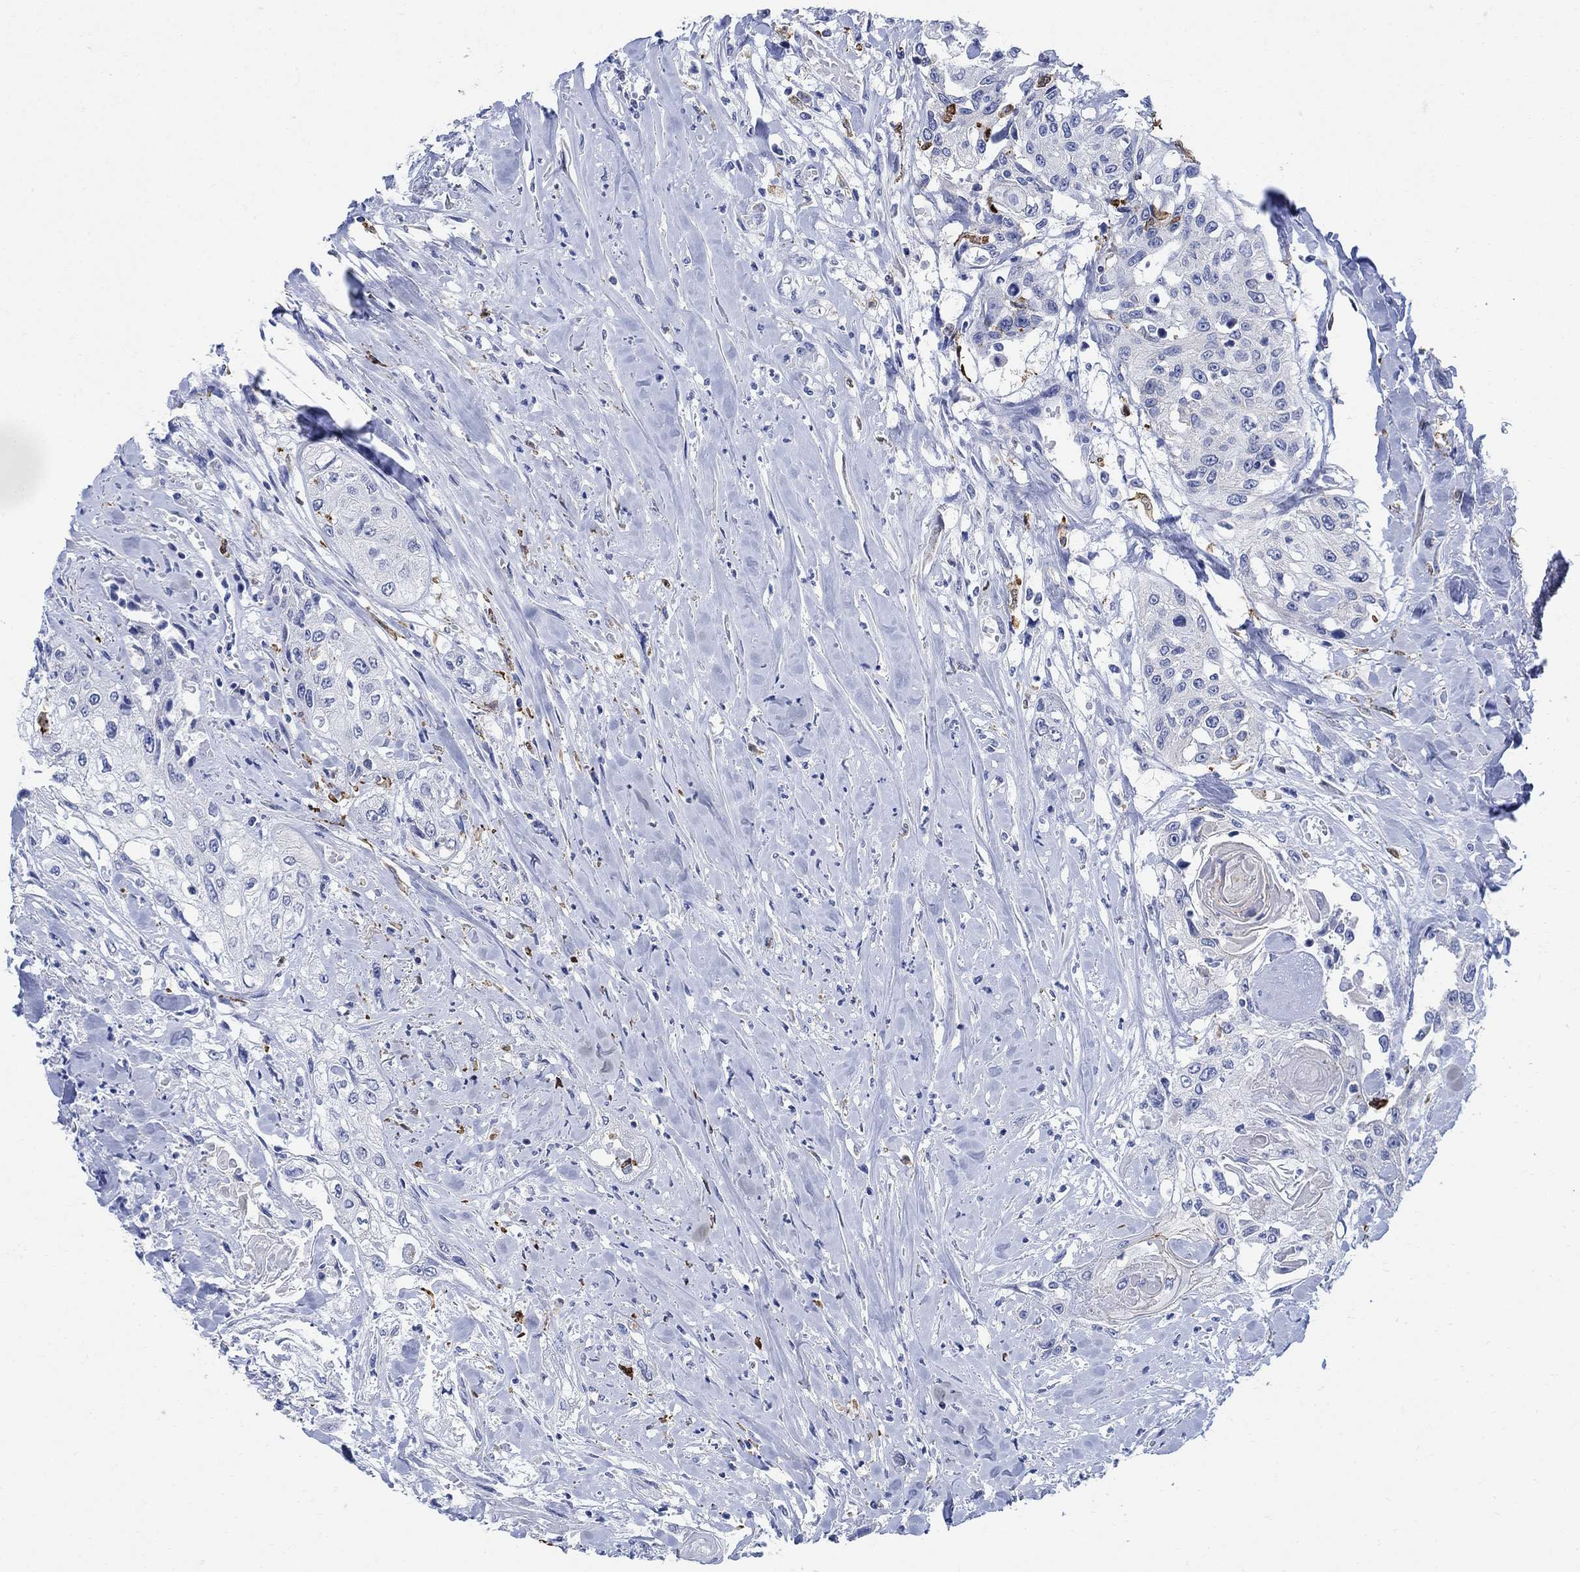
{"staining": {"intensity": "negative", "quantity": "none", "location": "none"}, "tissue": "head and neck cancer", "cell_type": "Tumor cells", "image_type": "cancer", "snomed": [{"axis": "morphology", "description": "Normal tissue, NOS"}, {"axis": "morphology", "description": "Squamous cell carcinoma, NOS"}, {"axis": "topography", "description": "Oral tissue"}, {"axis": "topography", "description": "Peripheral nerve tissue"}, {"axis": "topography", "description": "Head-Neck"}], "caption": "Immunohistochemical staining of human head and neck squamous cell carcinoma demonstrates no significant staining in tumor cells.", "gene": "PHF21B", "patient": {"sex": "female", "age": 59}}